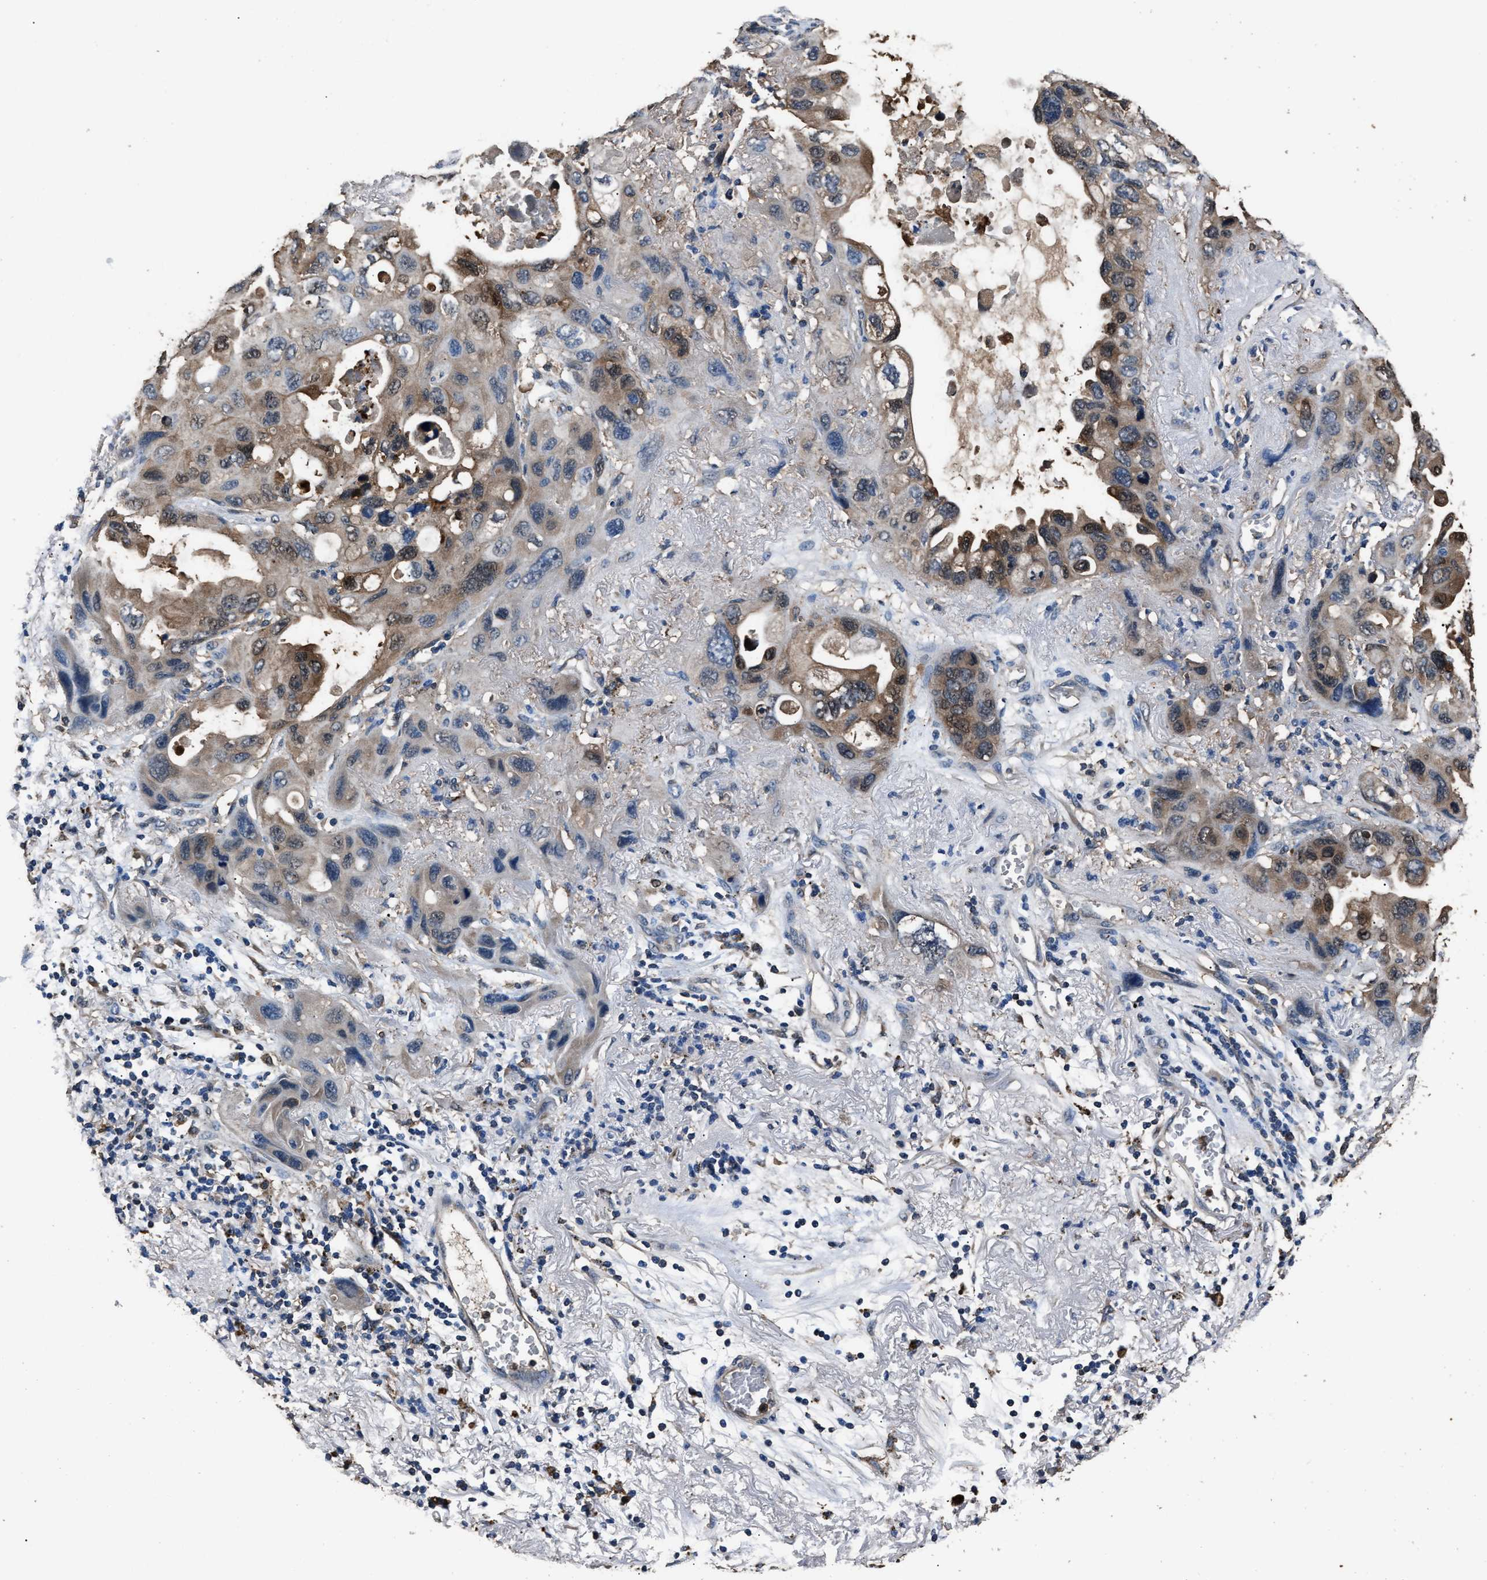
{"staining": {"intensity": "moderate", "quantity": ">75%", "location": "cytoplasmic/membranous"}, "tissue": "lung cancer", "cell_type": "Tumor cells", "image_type": "cancer", "snomed": [{"axis": "morphology", "description": "Squamous cell carcinoma, NOS"}, {"axis": "topography", "description": "Lung"}], "caption": "Immunohistochemistry (IHC) (DAB) staining of human lung squamous cell carcinoma exhibits moderate cytoplasmic/membranous protein positivity in about >75% of tumor cells.", "gene": "GSTP1", "patient": {"sex": "female", "age": 73}}